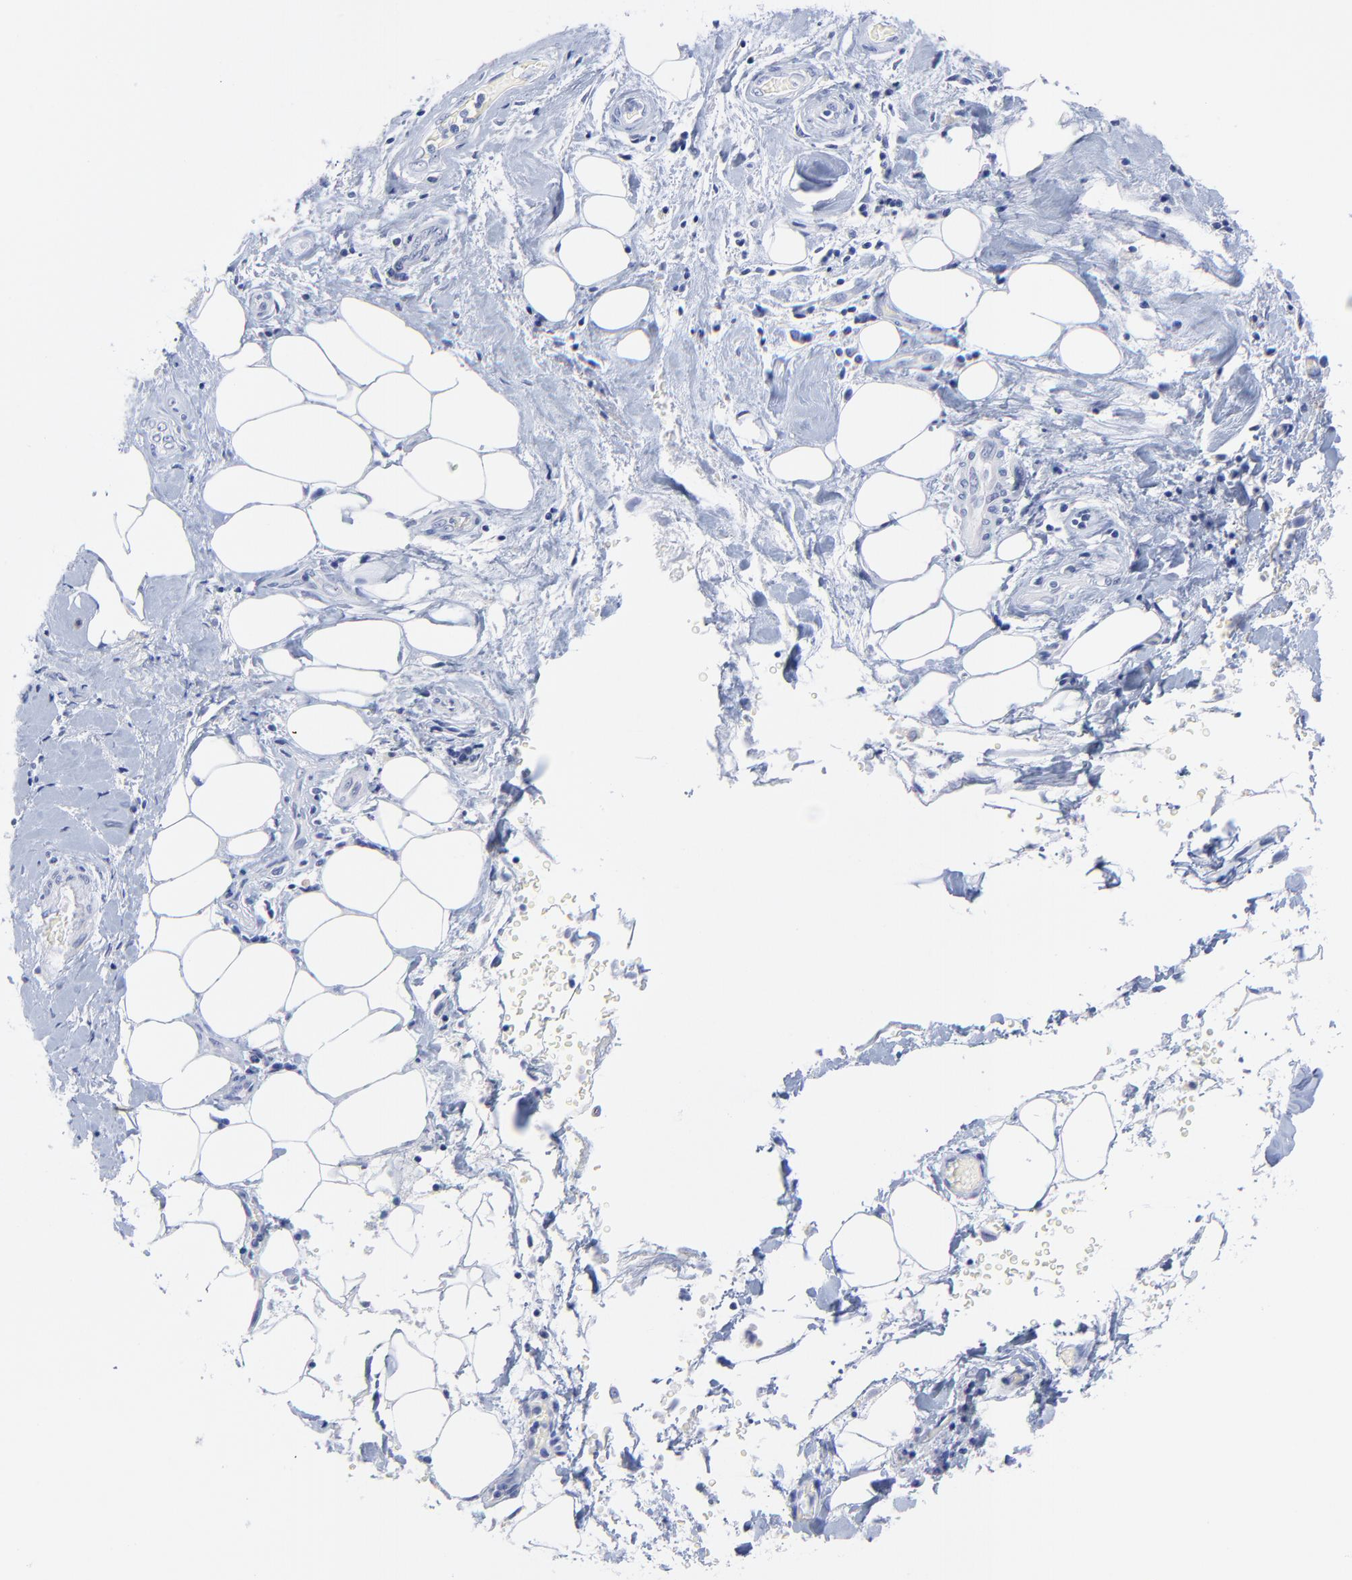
{"staining": {"intensity": "negative", "quantity": "none", "location": "none"}, "tissue": "liver cancer", "cell_type": "Tumor cells", "image_type": "cancer", "snomed": [{"axis": "morphology", "description": "Cholangiocarcinoma"}, {"axis": "topography", "description": "Liver"}], "caption": "DAB (3,3'-diaminobenzidine) immunohistochemical staining of human liver cancer (cholangiocarcinoma) reveals no significant expression in tumor cells. (DAB immunohistochemistry (IHC), high magnification).", "gene": "SULT4A1", "patient": {"sex": "male", "age": 58}}